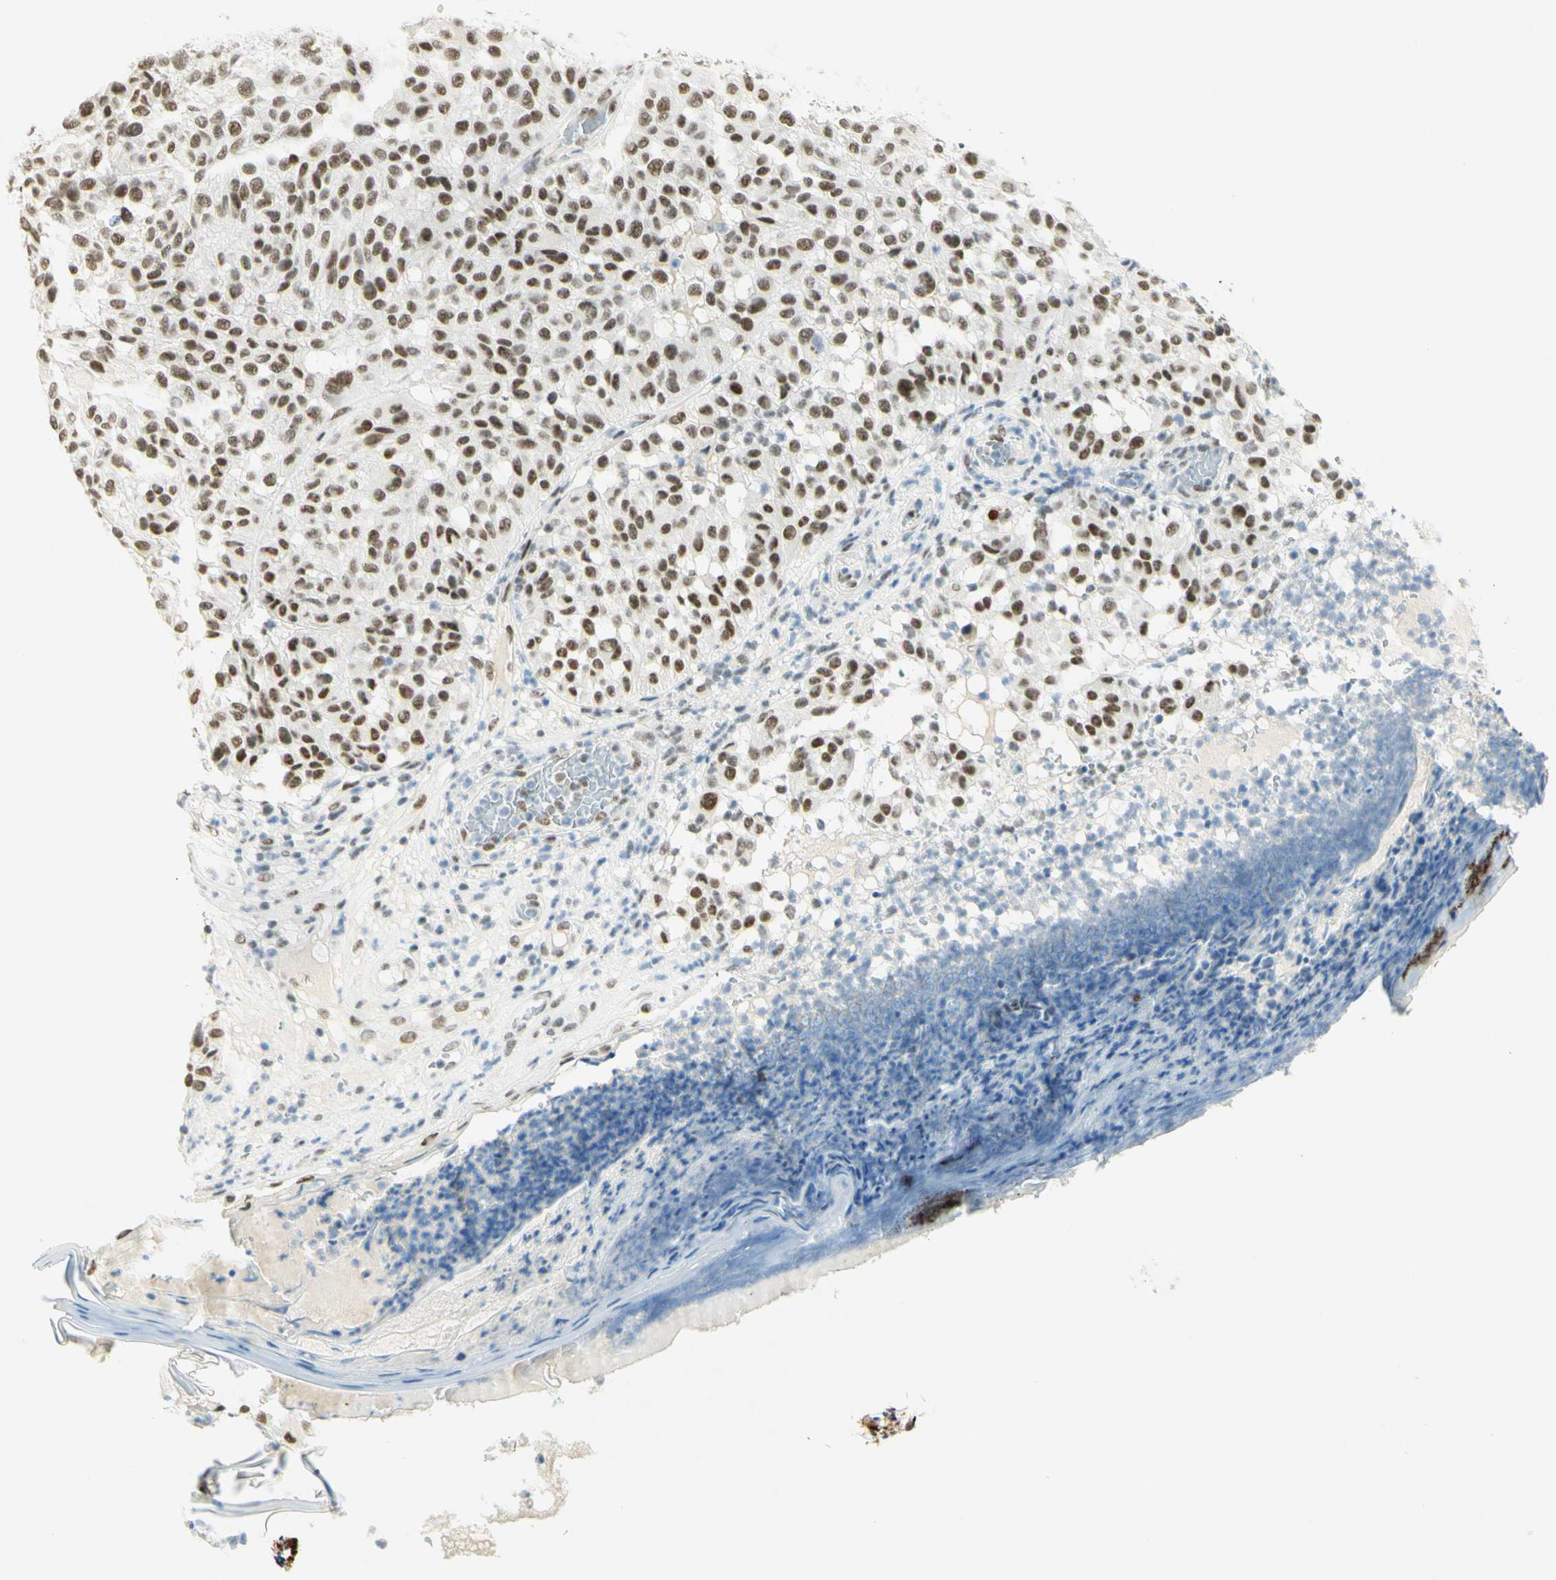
{"staining": {"intensity": "moderate", "quantity": "25%-75%", "location": "cytoplasmic/membranous,nuclear"}, "tissue": "melanoma", "cell_type": "Tumor cells", "image_type": "cancer", "snomed": [{"axis": "morphology", "description": "Malignant melanoma, NOS"}, {"axis": "topography", "description": "Skin"}], "caption": "Human melanoma stained with a brown dye shows moderate cytoplasmic/membranous and nuclear positive expression in approximately 25%-75% of tumor cells.", "gene": "PMS2", "patient": {"sex": "female", "age": 46}}